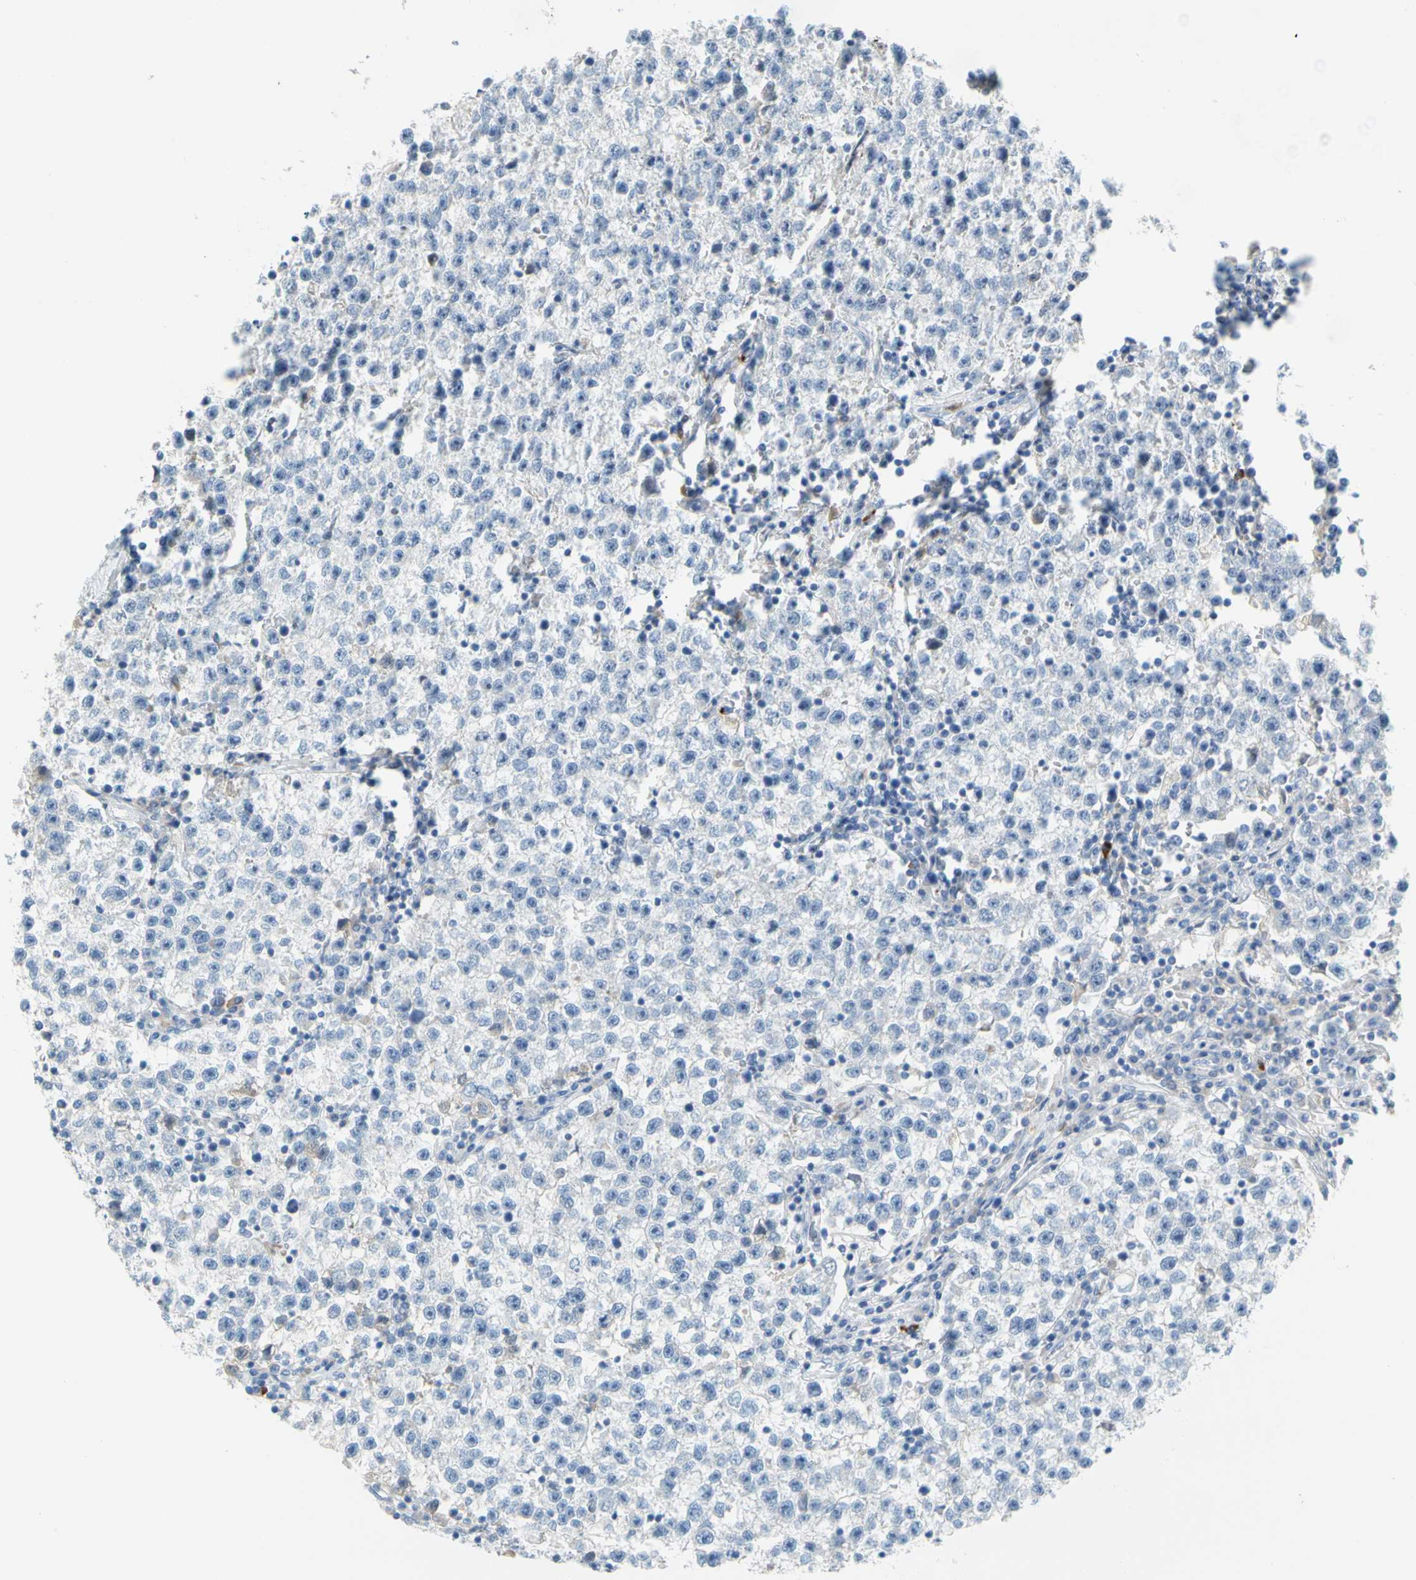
{"staining": {"intensity": "negative", "quantity": "none", "location": "none"}, "tissue": "testis cancer", "cell_type": "Tumor cells", "image_type": "cancer", "snomed": [{"axis": "morphology", "description": "Seminoma, NOS"}, {"axis": "topography", "description": "Testis"}], "caption": "Protein analysis of seminoma (testis) reveals no significant staining in tumor cells. The staining is performed using DAB brown chromogen with nuclei counter-stained in using hematoxylin.", "gene": "PPBP", "patient": {"sex": "male", "age": 22}}